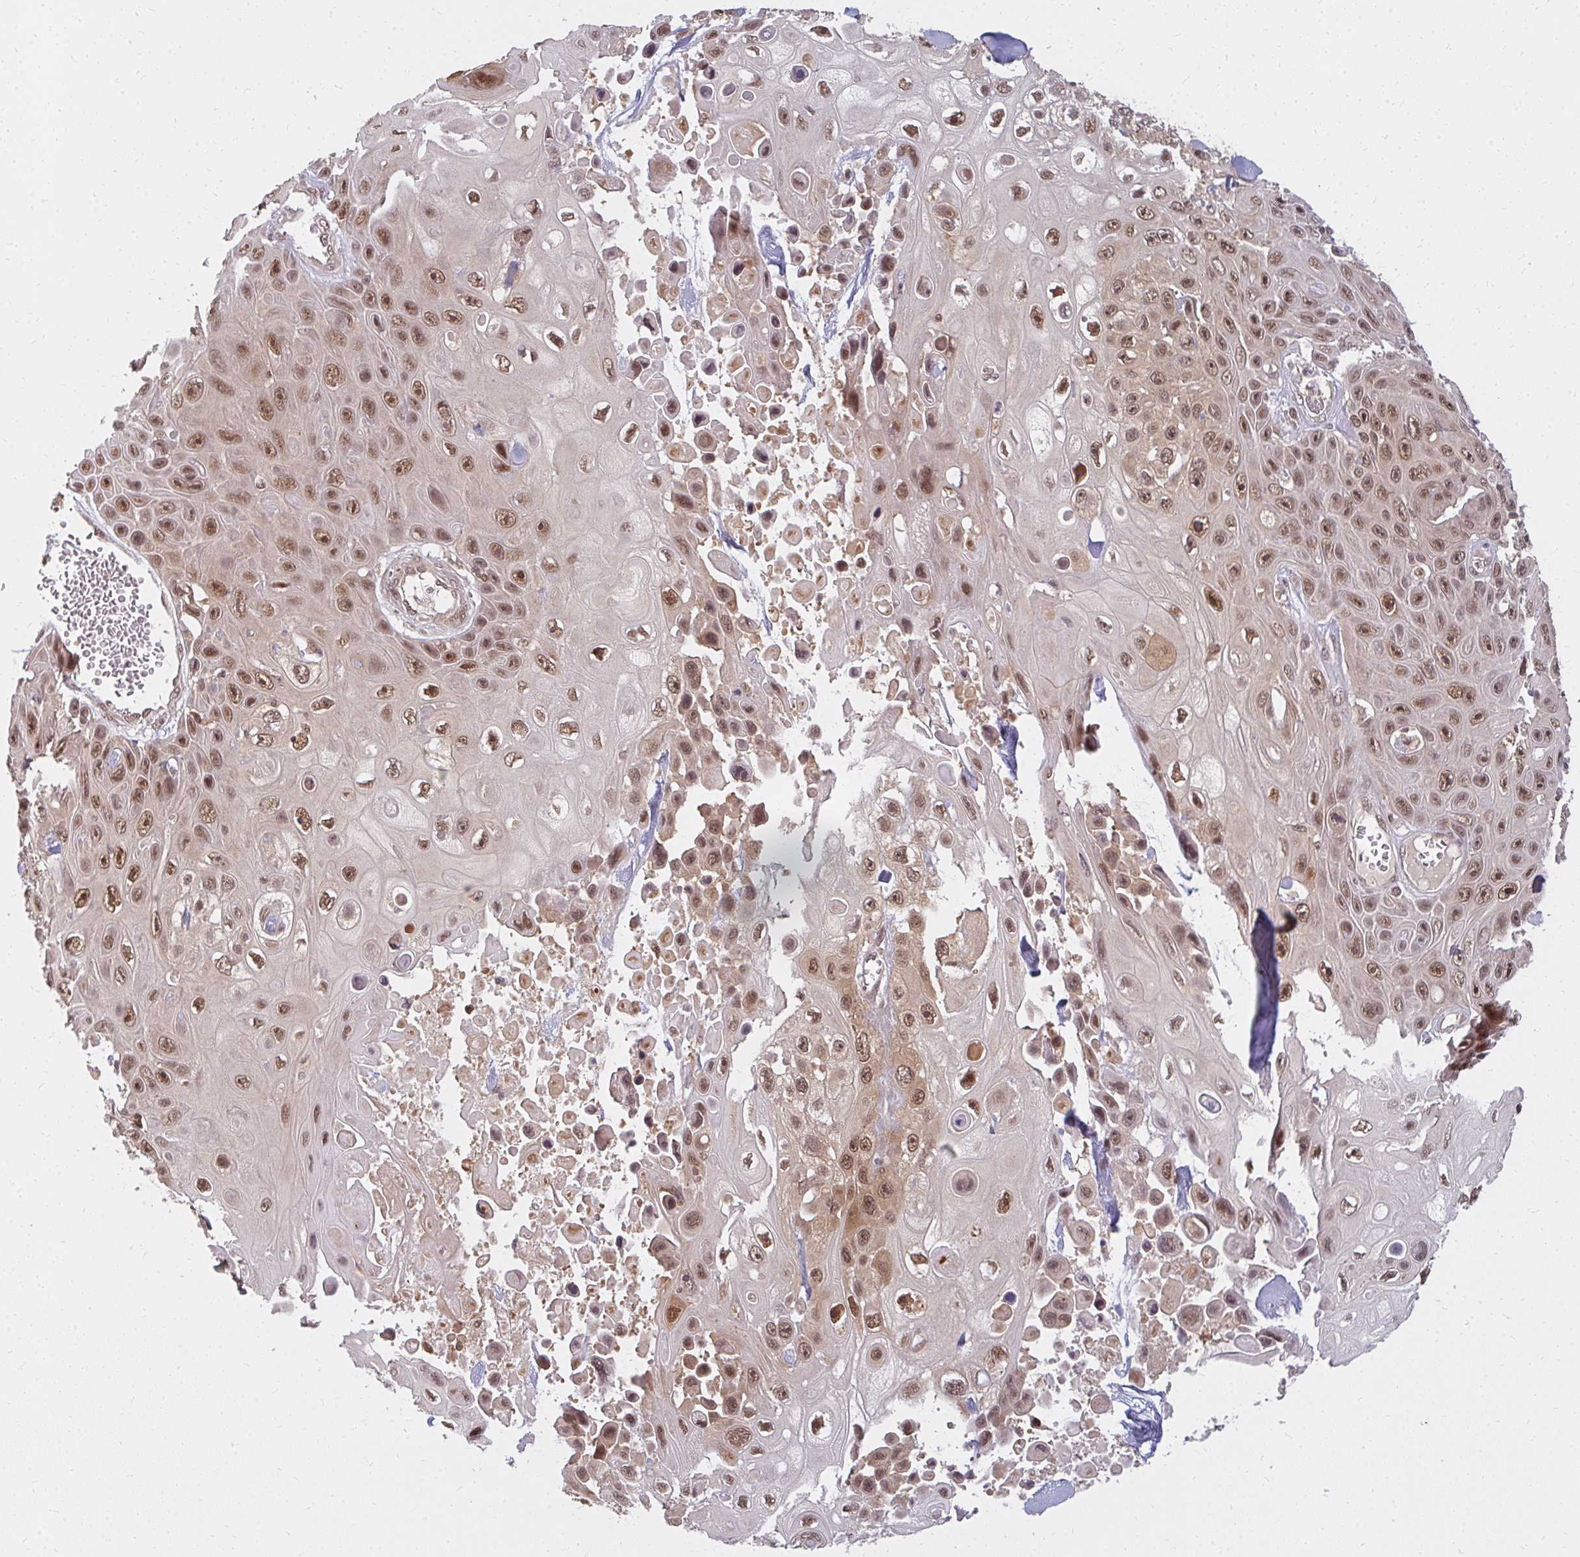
{"staining": {"intensity": "moderate", "quantity": ">75%", "location": "nuclear"}, "tissue": "skin cancer", "cell_type": "Tumor cells", "image_type": "cancer", "snomed": [{"axis": "morphology", "description": "Squamous cell carcinoma, NOS"}, {"axis": "topography", "description": "Skin"}], "caption": "Immunohistochemical staining of skin squamous cell carcinoma exhibits medium levels of moderate nuclear protein positivity in approximately >75% of tumor cells.", "gene": "GTF3C6", "patient": {"sex": "male", "age": 82}}